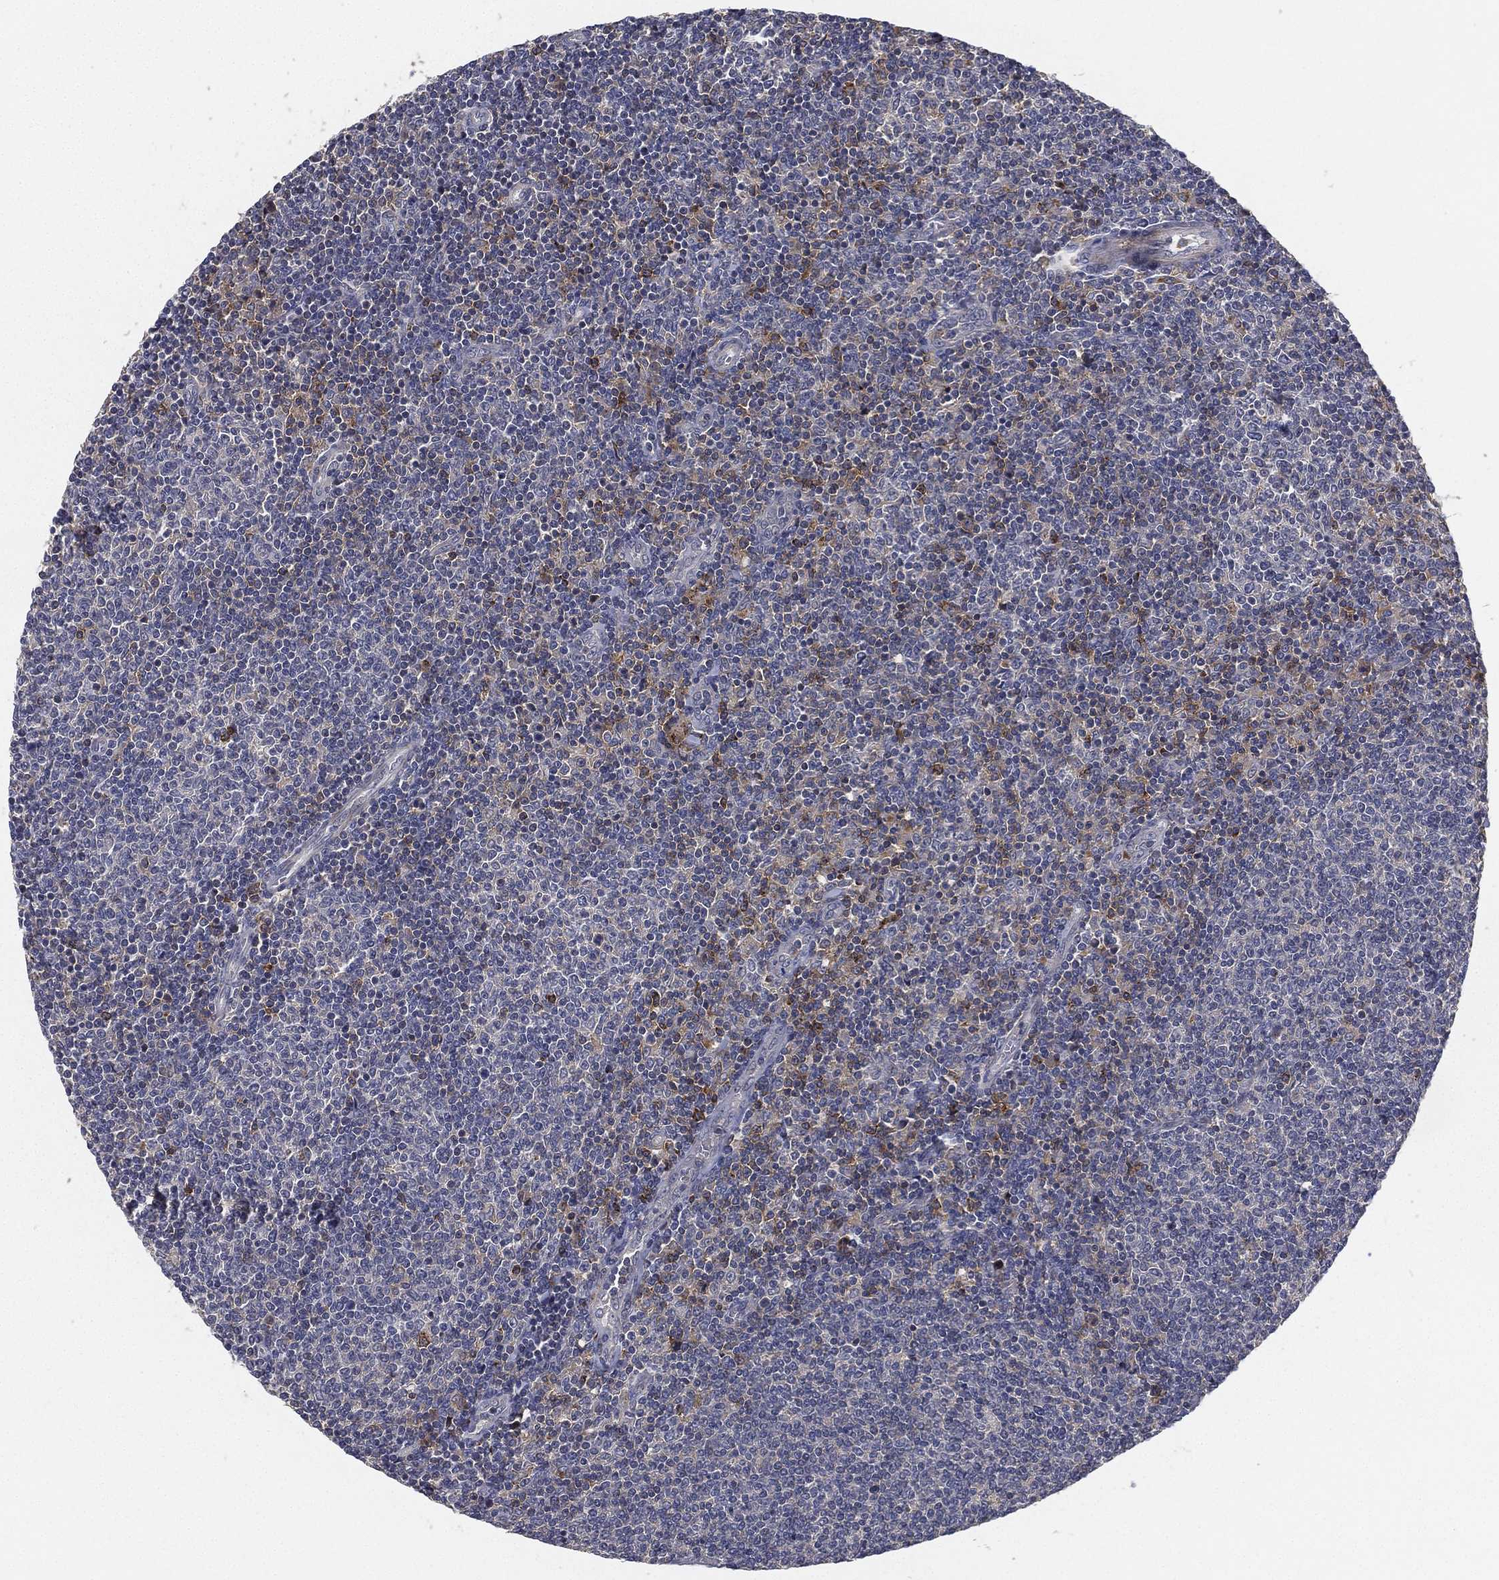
{"staining": {"intensity": "negative", "quantity": "none", "location": "none"}, "tissue": "lymphoma", "cell_type": "Tumor cells", "image_type": "cancer", "snomed": [{"axis": "morphology", "description": "Malignant lymphoma, non-Hodgkin's type, Low grade"}, {"axis": "topography", "description": "Lymph node"}], "caption": "This photomicrograph is of lymphoma stained with IHC to label a protein in brown with the nuclei are counter-stained blue. There is no staining in tumor cells.", "gene": "CFAP251", "patient": {"sex": "male", "age": 52}}